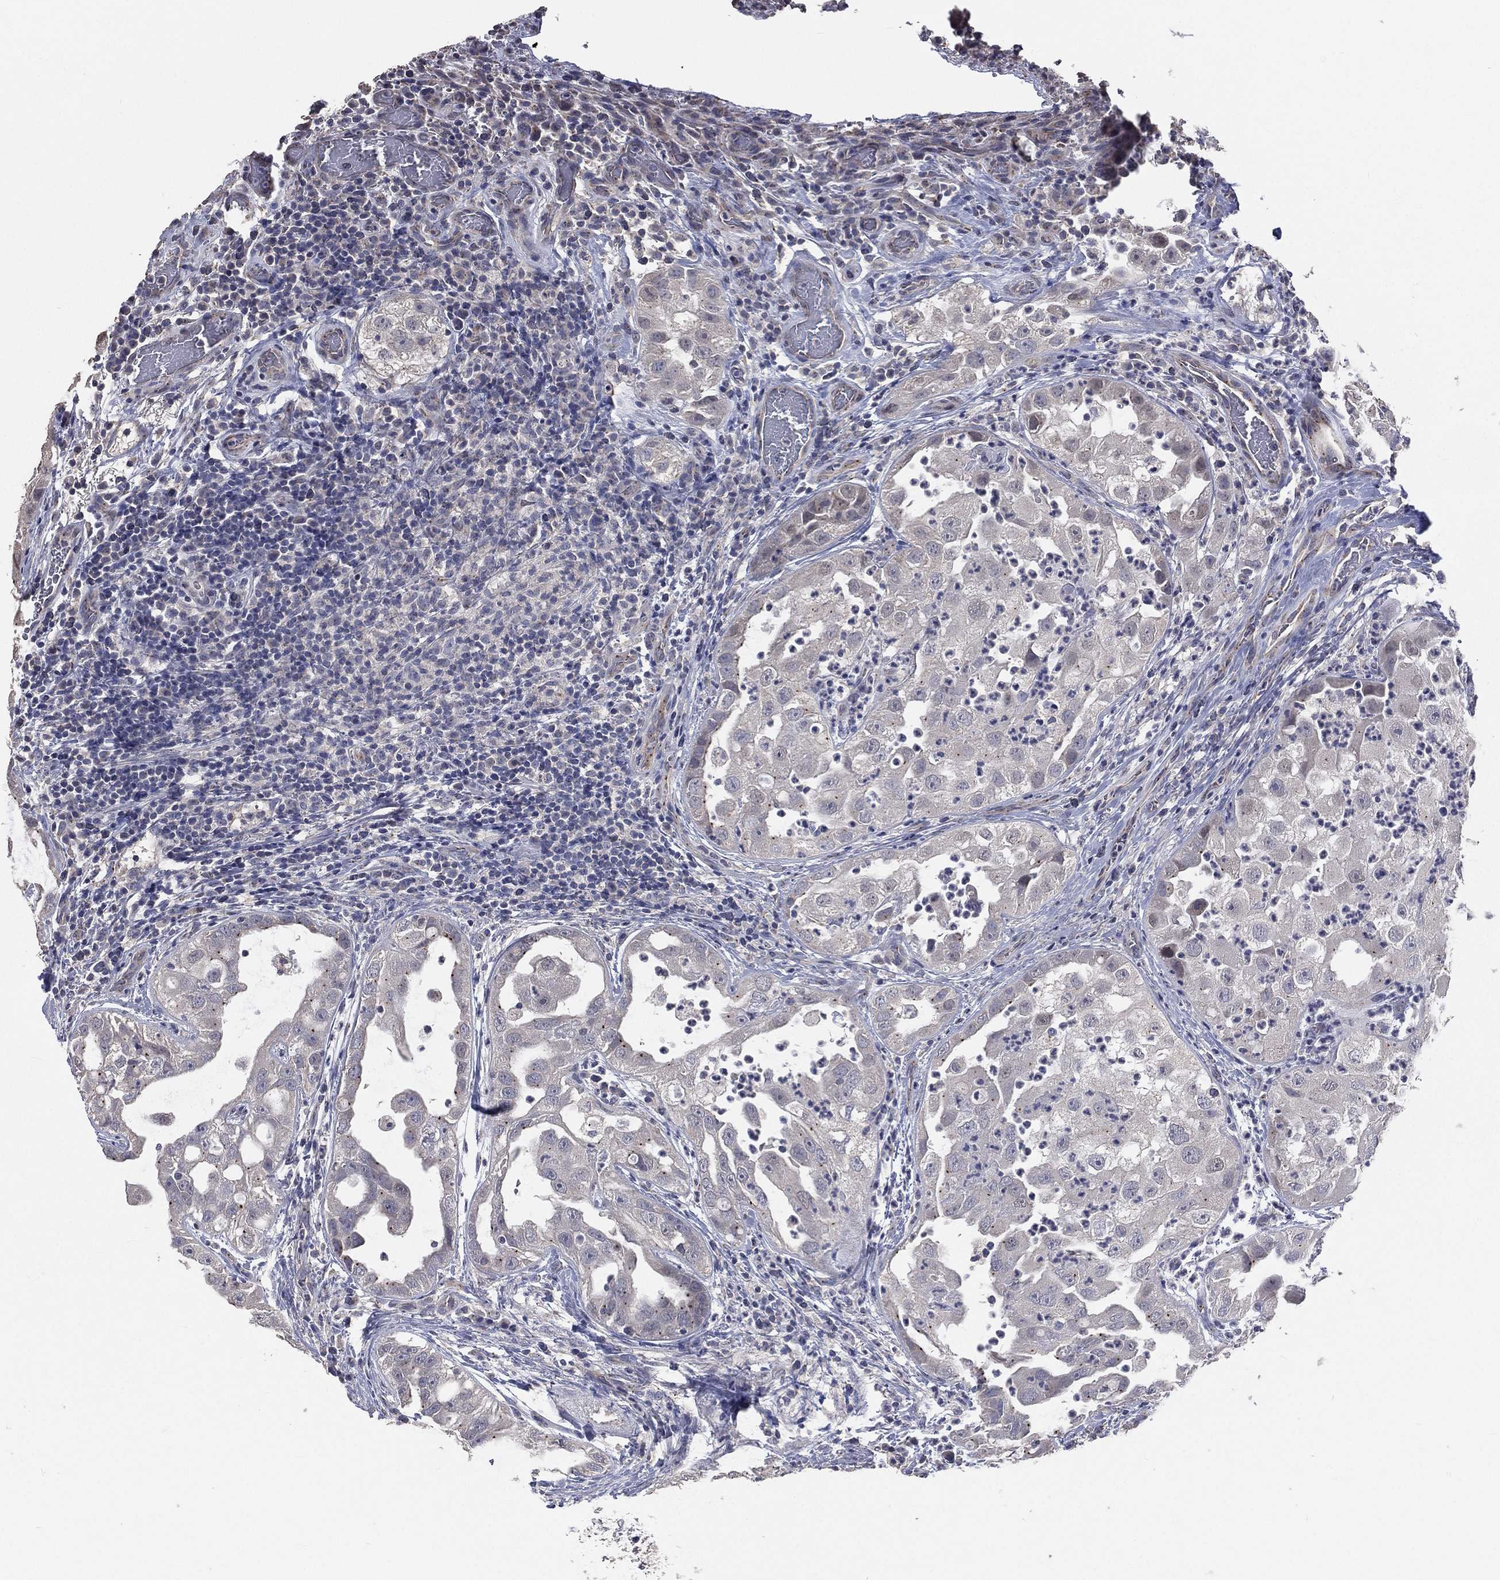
{"staining": {"intensity": "negative", "quantity": "none", "location": "none"}, "tissue": "urothelial cancer", "cell_type": "Tumor cells", "image_type": "cancer", "snomed": [{"axis": "morphology", "description": "Urothelial carcinoma, High grade"}, {"axis": "topography", "description": "Urinary bladder"}], "caption": "Tumor cells show no significant protein positivity in urothelial carcinoma (high-grade). (Immunohistochemistry (ihc), brightfield microscopy, high magnification).", "gene": "CROCC", "patient": {"sex": "female", "age": 41}}